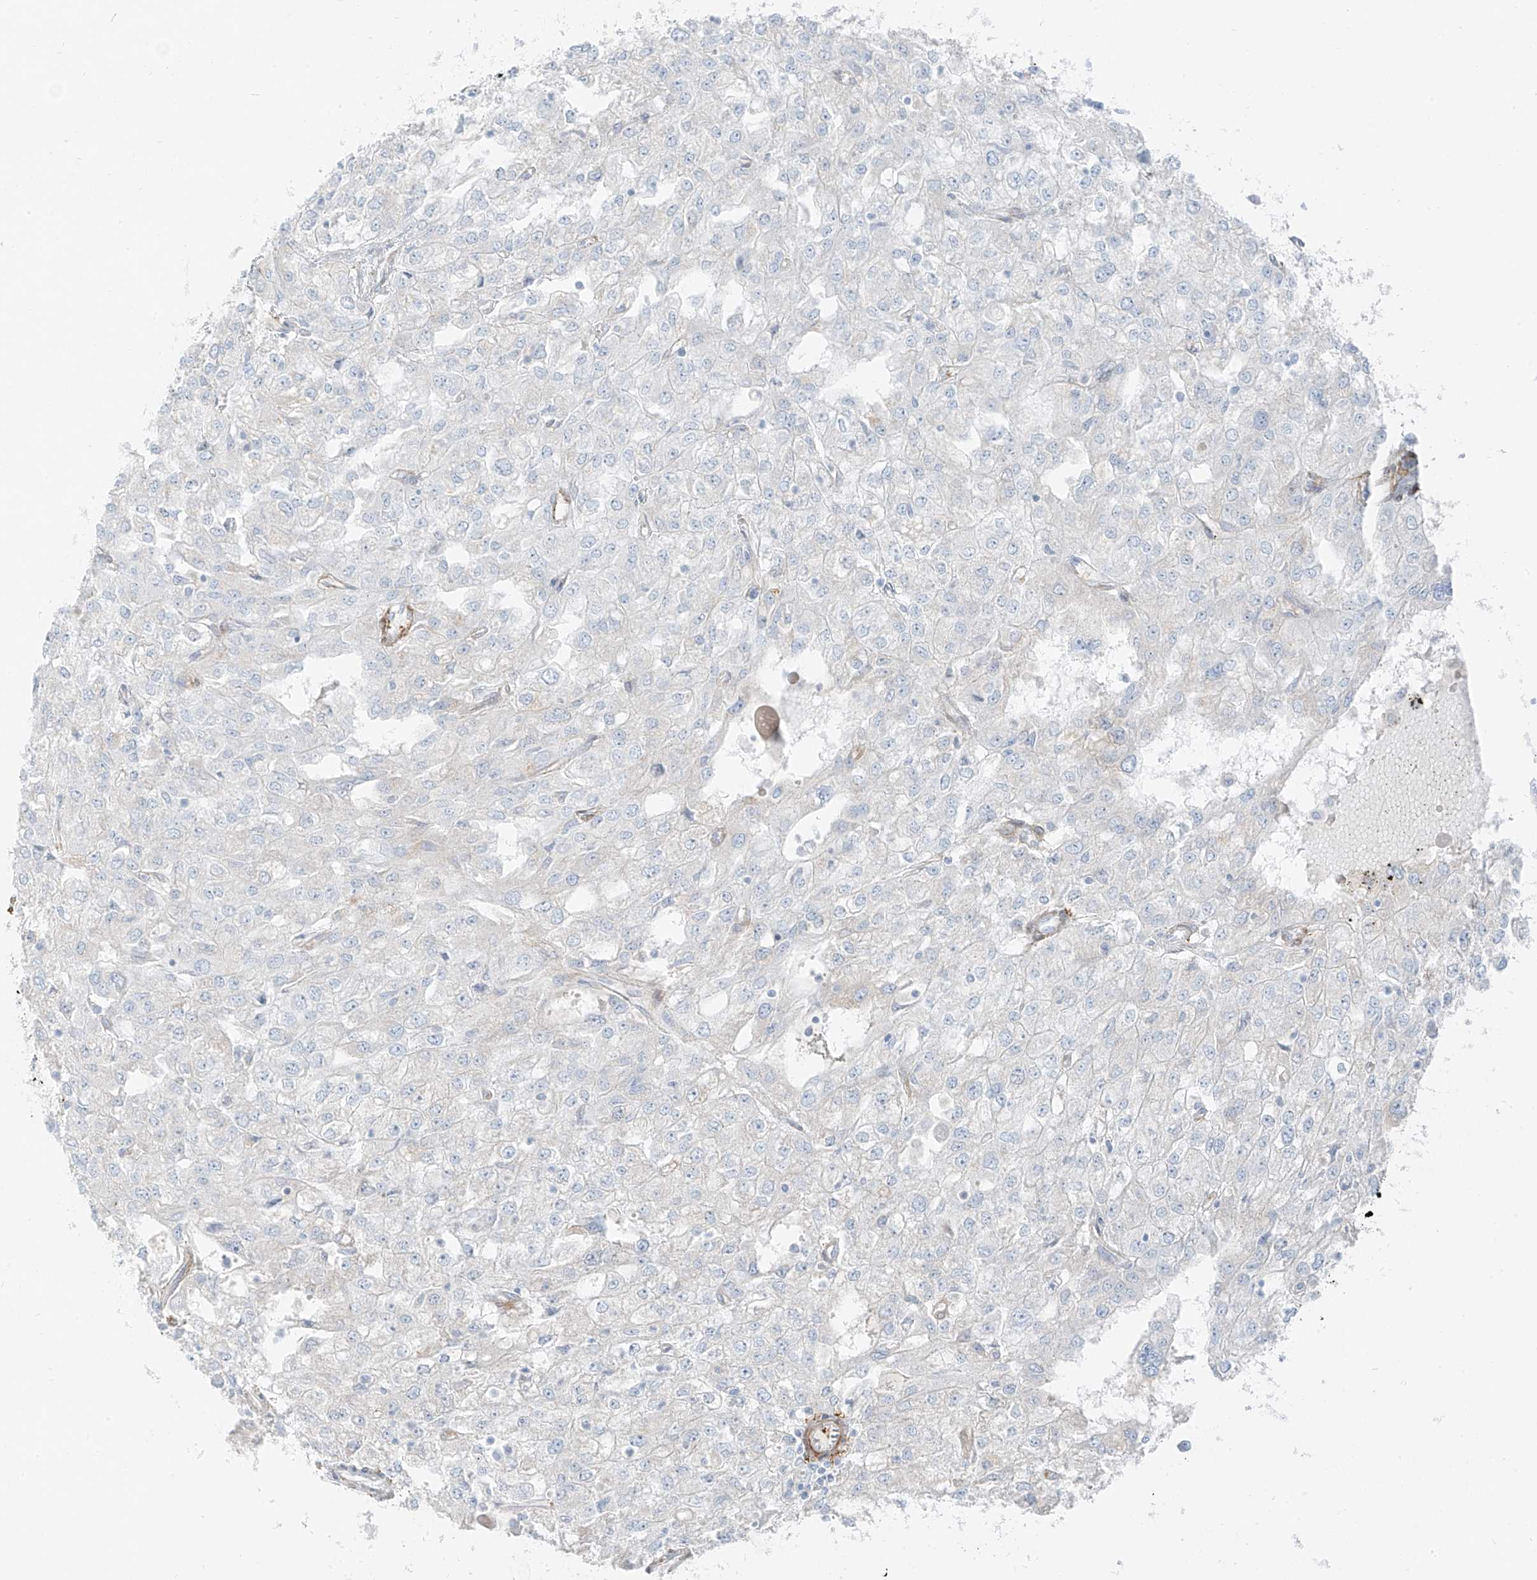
{"staining": {"intensity": "negative", "quantity": "none", "location": "none"}, "tissue": "renal cancer", "cell_type": "Tumor cells", "image_type": "cancer", "snomed": [{"axis": "morphology", "description": "Adenocarcinoma, NOS"}, {"axis": "topography", "description": "Kidney"}], "caption": "High magnification brightfield microscopy of adenocarcinoma (renal) stained with DAB (brown) and counterstained with hematoxylin (blue): tumor cells show no significant positivity.", "gene": "SMCP", "patient": {"sex": "female", "age": 54}}